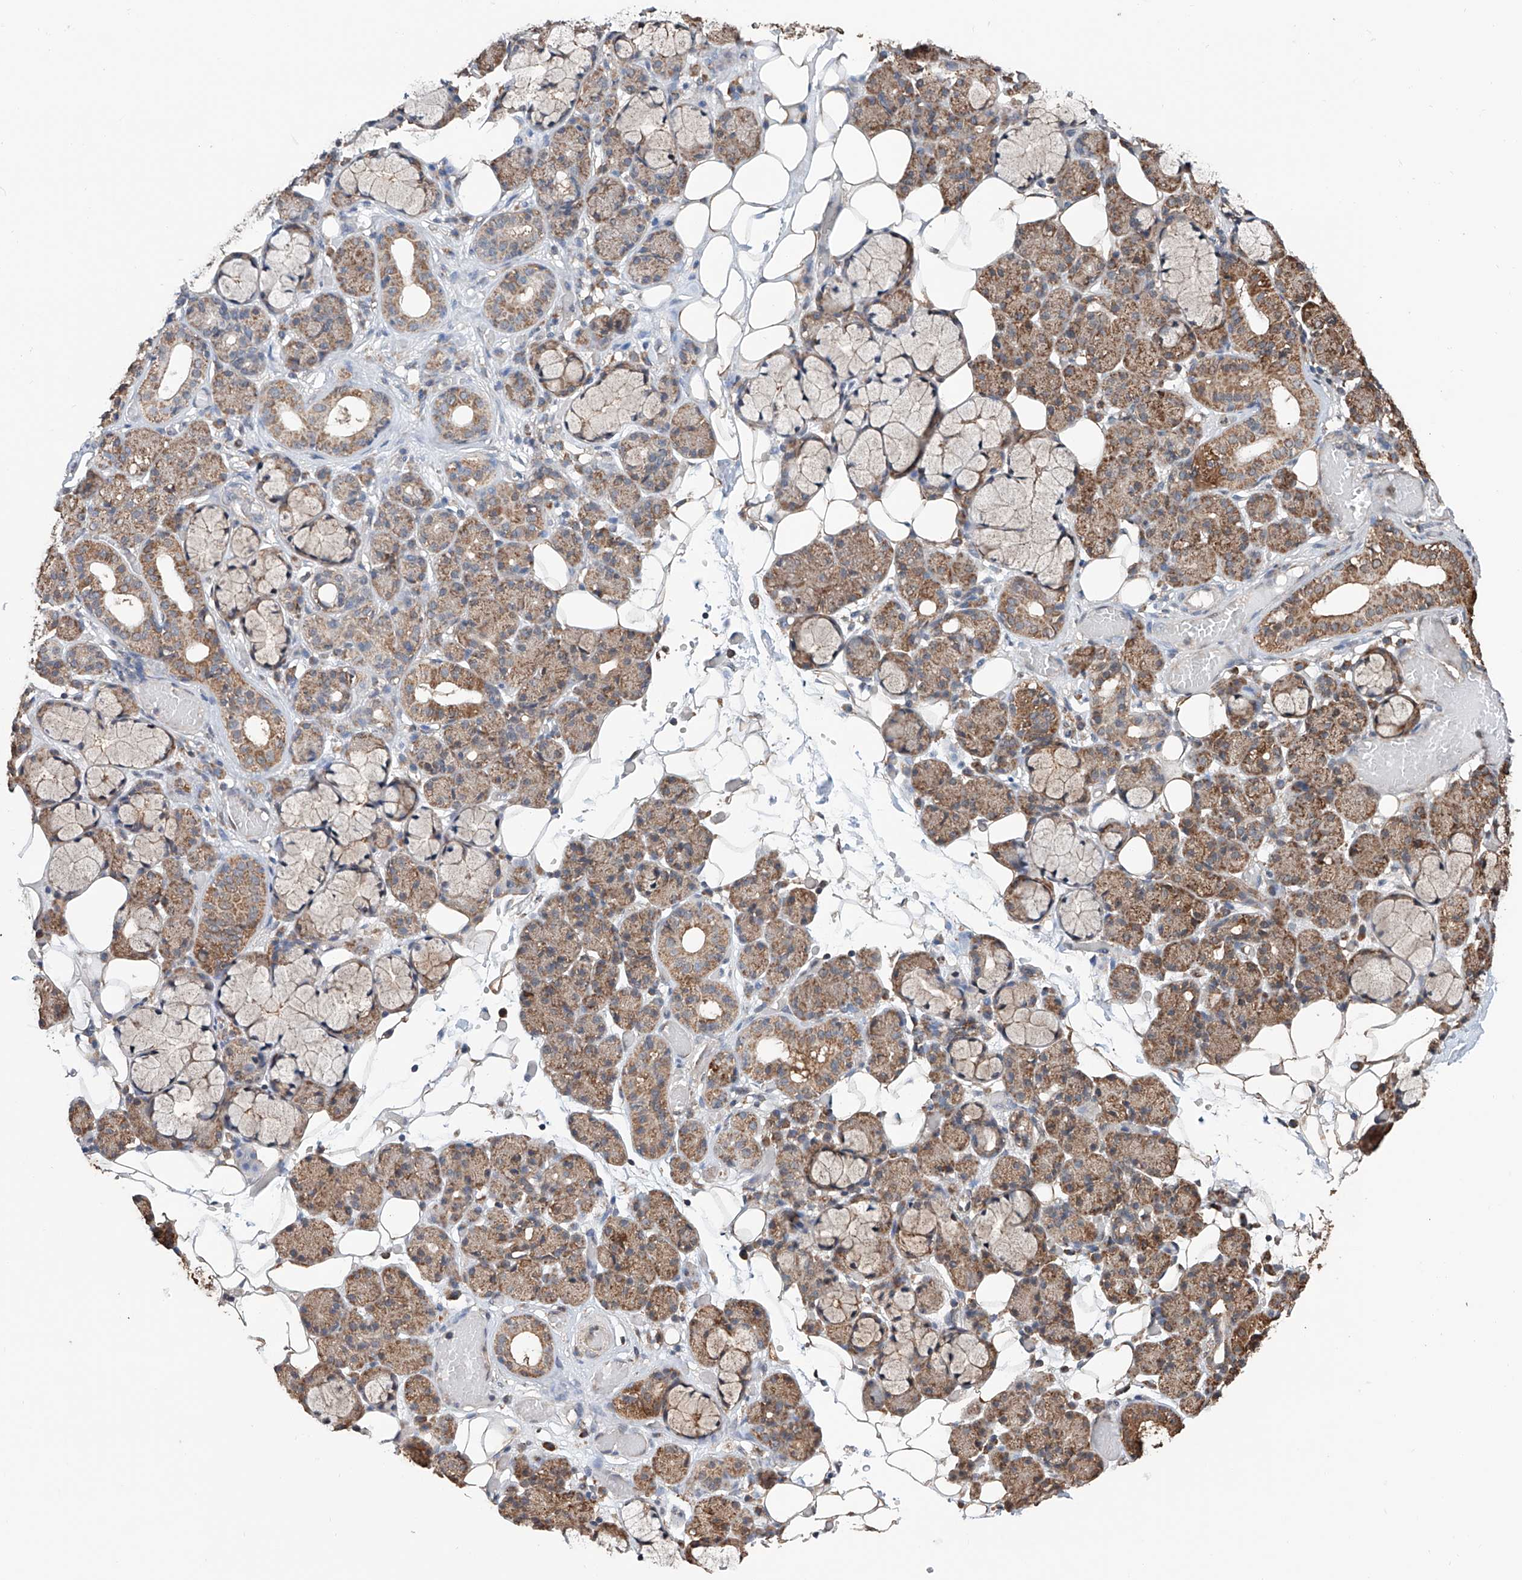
{"staining": {"intensity": "moderate", "quantity": ">75%", "location": "cytoplasmic/membranous"}, "tissue": "salivary gland", "cell_type": "Glandular cells", "image_type": "normal", "snomed": [{"axis": "morphology", "description": "Normal tissue, NOS"}, {"axis": "topography", "description": "Salivary gland"}], "caption": "Salivary gland was stained to show a protein in brown. There is medium levels of moderate cytoplasmic/membranous staining in approximately >75% of glandular cells. The staining was performed using DAB to visualize the protein expression in brown, while the nuclei were stained in blue with hematoxylin (Magnification: 20x).", "gene": "ZNF445", "patient": {"sex": "male", "age": 63}}